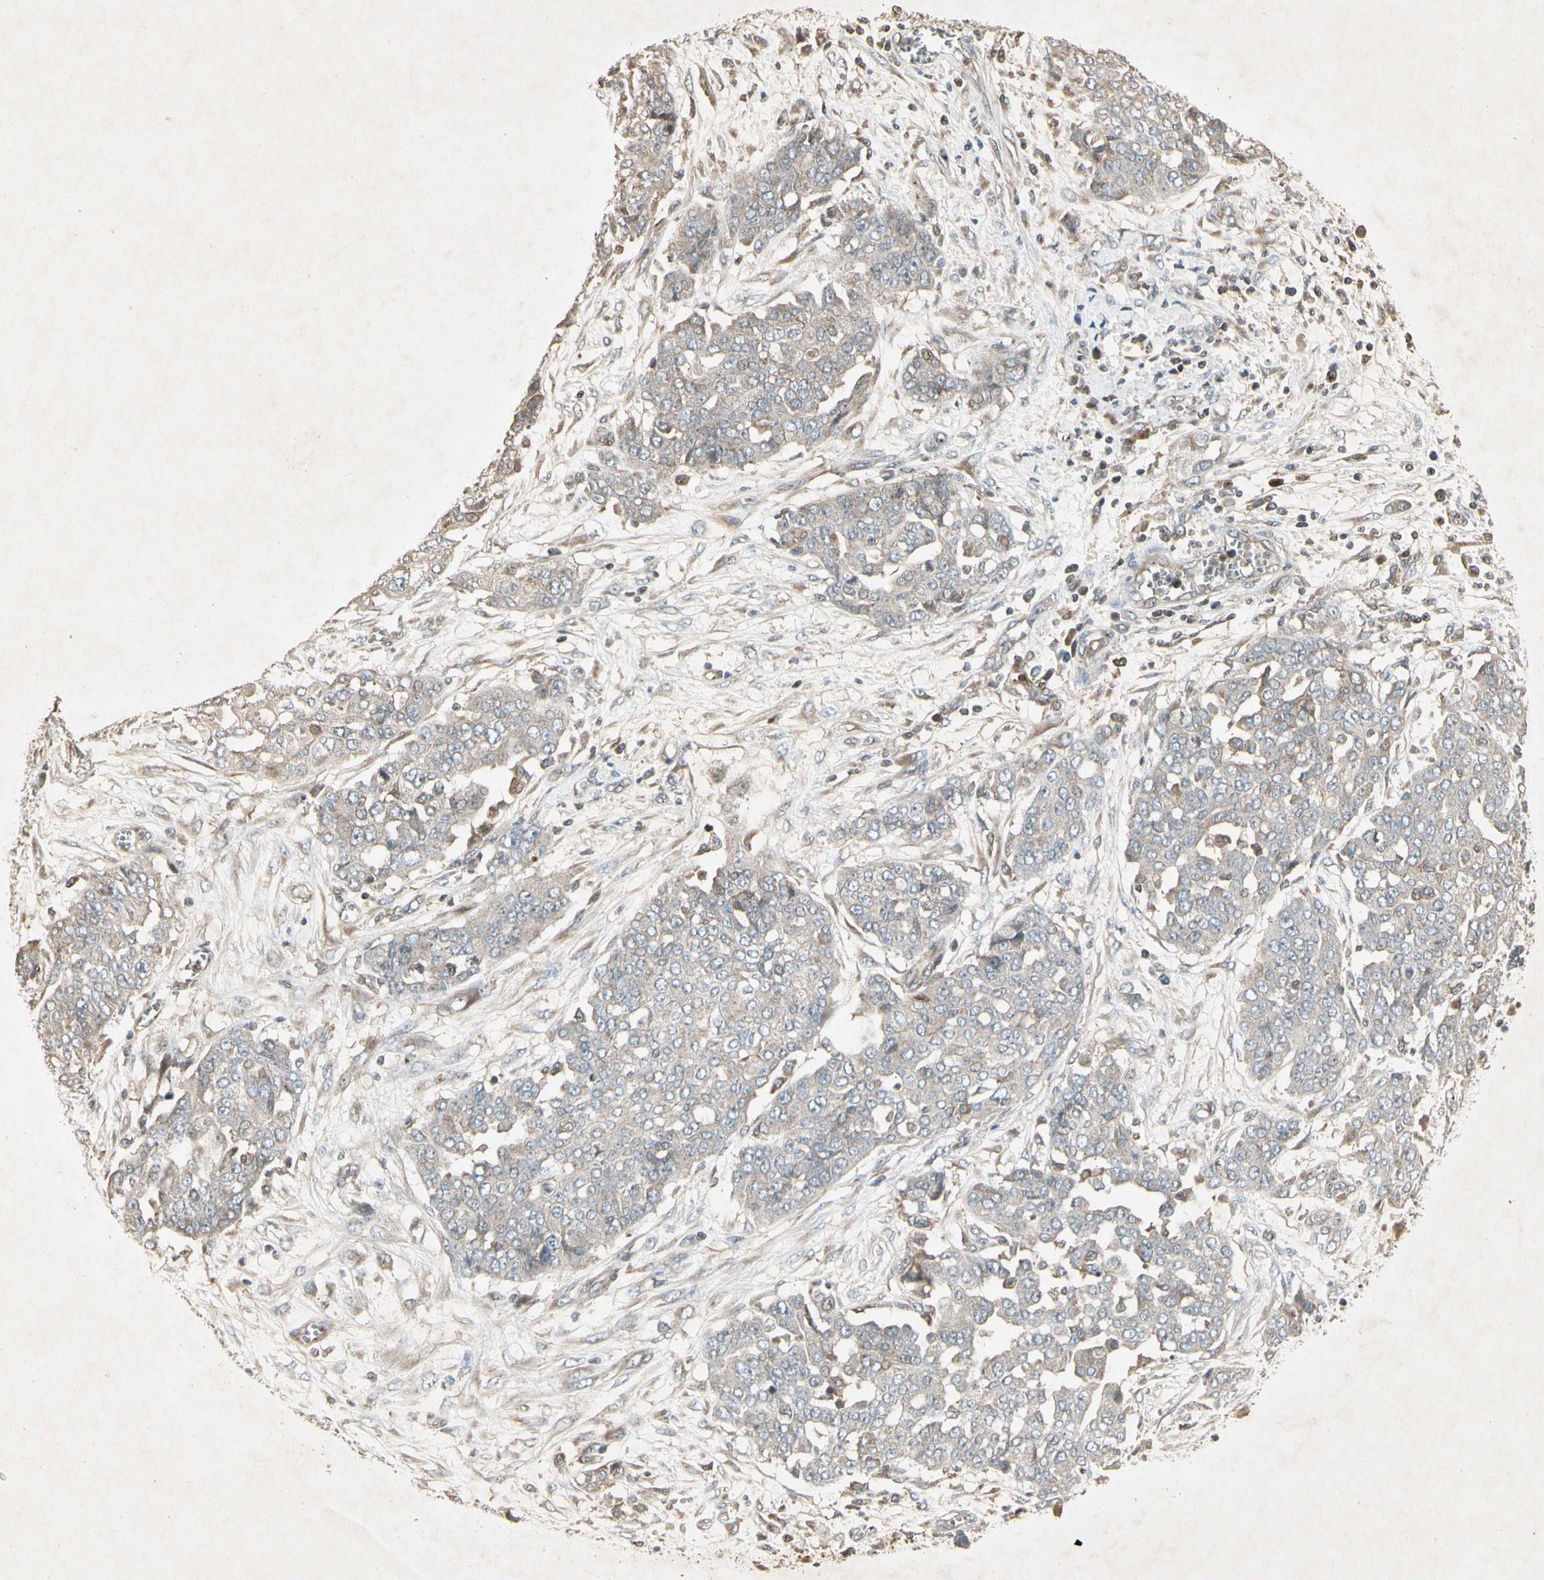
{"staining": {"intensity": "weak", "quantity": "25%-75%", "location": "cytoplasmic/membranous"}, "tissue": "ovarian cancer", "cell_type": "Tumor cells", "image_type": "cancer", "snomed": [{"axis": "morphology", "description": "Cystadenocarcinoma, serous, NOS"}, {"axis": "topography", "description": "Soft tissue"}, {"axis": "topography", "description": "Ovary"}], "caption": "A high-resolution photomicrograph shows immunohistochemistry staining of ovarian serous cystadenocarcinoma, which shows weak cytoplasmic/membranous staining in approximately 25%-75% of tumor cells.", "gene": "TEK", "patient": {"sex": "female", "age": 57}}